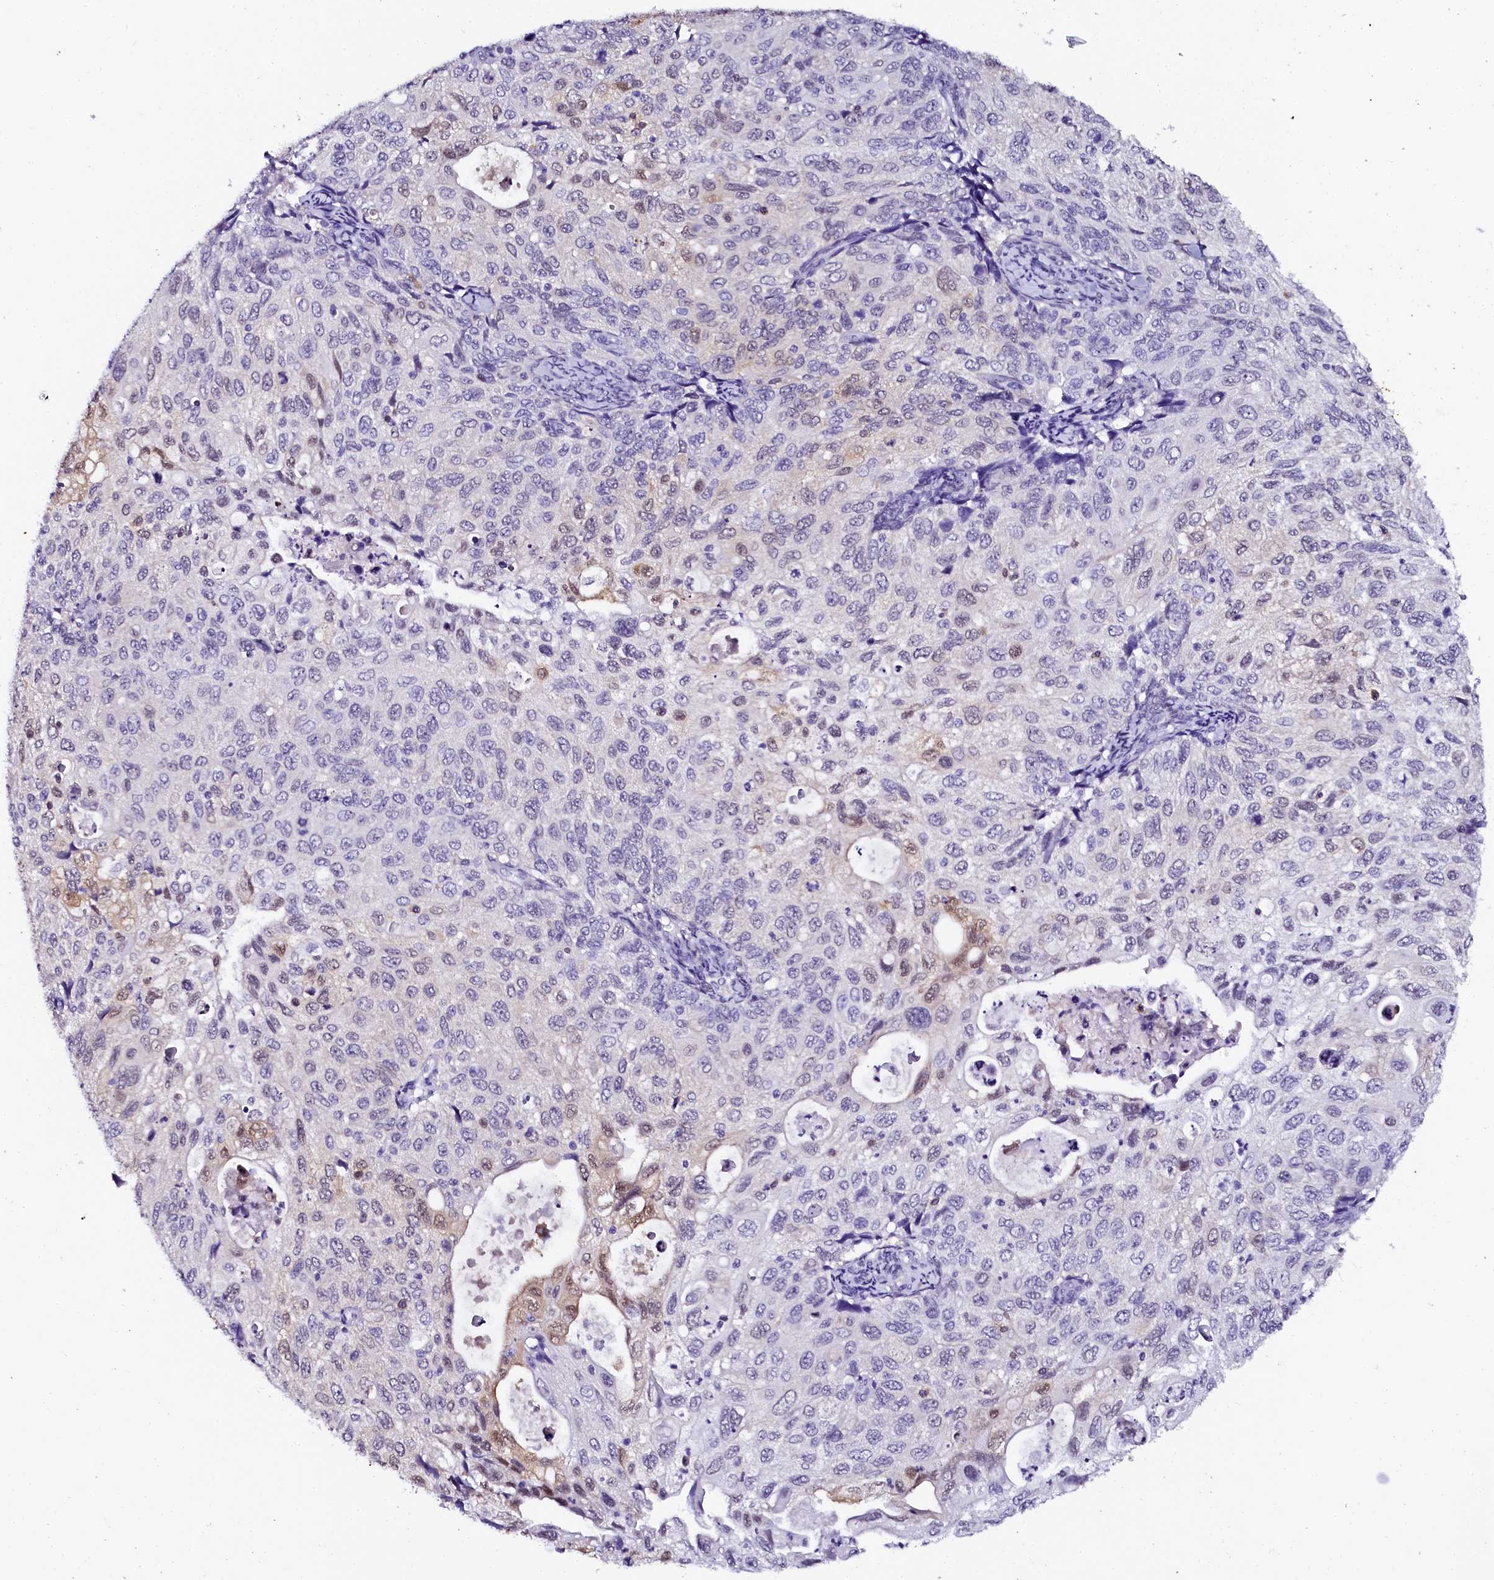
{"staining": {"intensity": "weak", "quantity": "<25%", "location": "nuclear"}, "tissue": "cervical cancer", "cell_type": "Tumor cells", "image_type": "cancer", "snomed": [{"axis": "morphology", "description": "Squamous cell carcinoma, NOS"}, {"axis": "topography", "description": "Cervix"}], "caption": "Cervical squamous cell carcinoma was stained to show a protein in brown. There is no significant expression in tumor cells. The staining is performed using DAB (3,3'-diaminobenzidine) brown chromogen with nuclei counter-stained in using hematoxylin.", "gene": "SORD", "patient": {"sex": "female", "age": 70}}